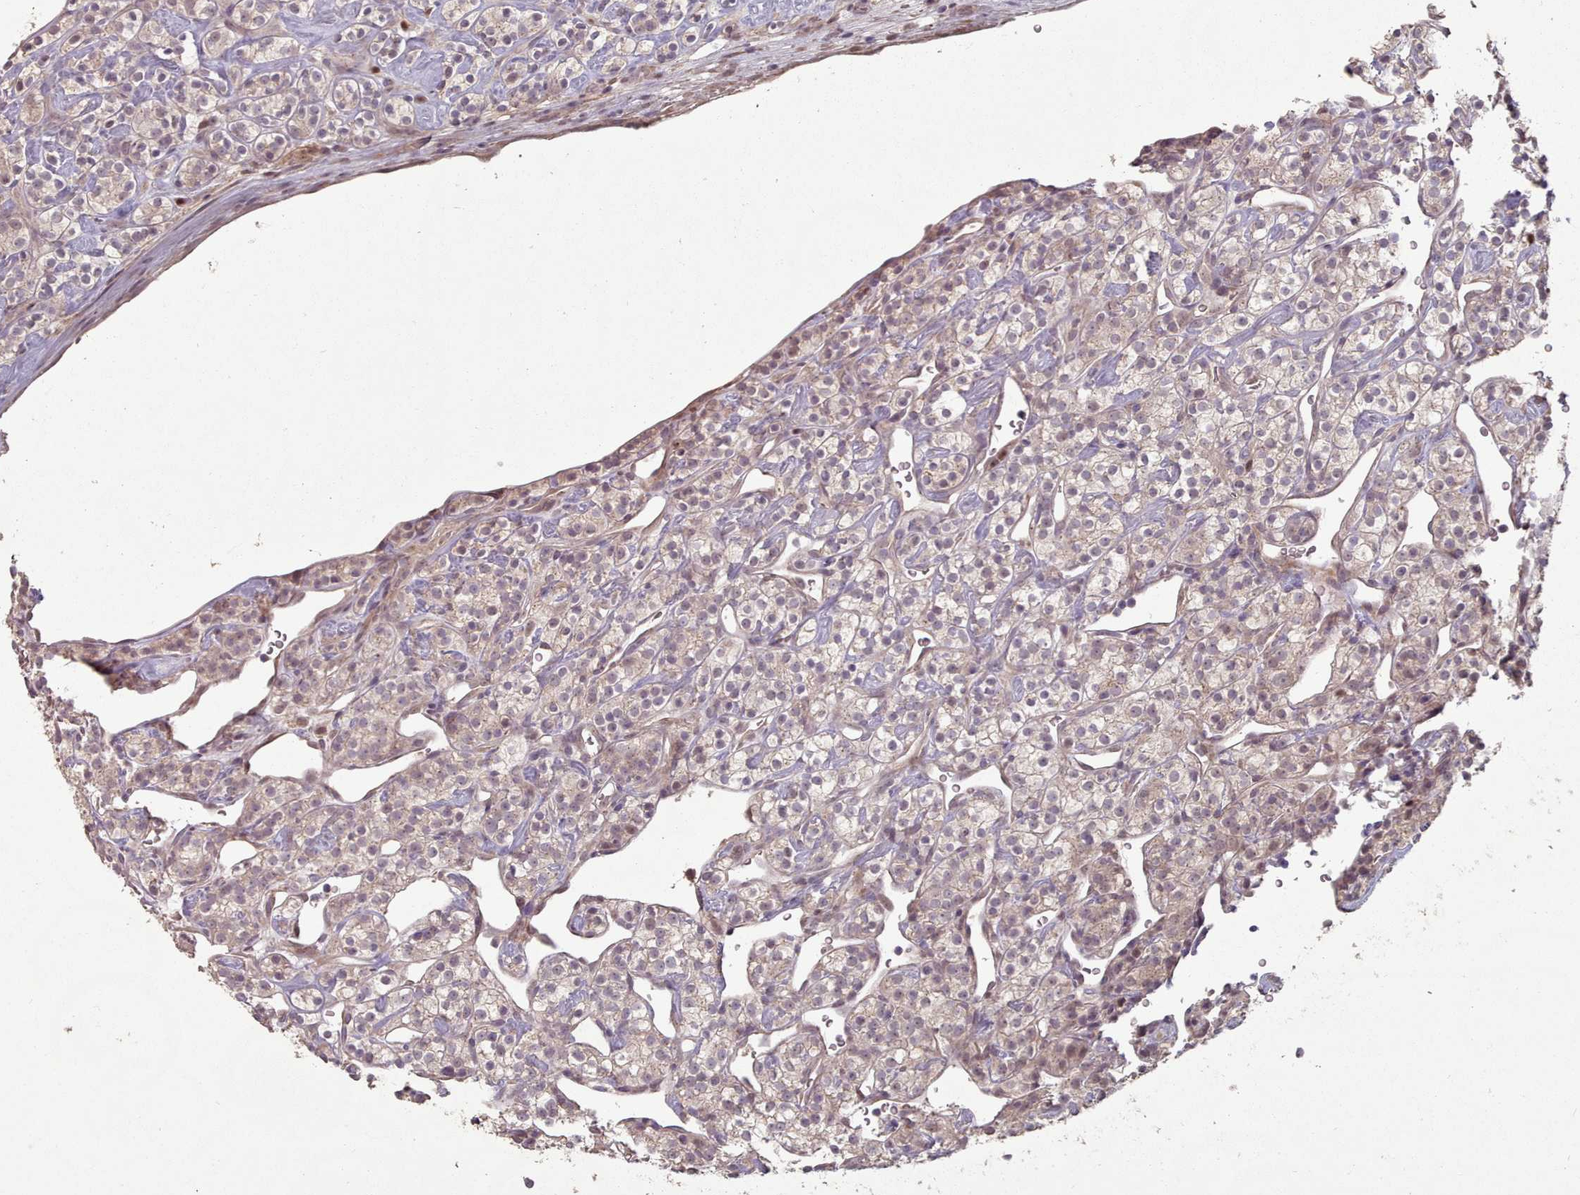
{"staining": {"intensity": "moderate", "quantity": "<25%", "location": "nuclear"}, "tissue": "renal cancer", "cell_type": "Tumor cells", "image_type": "cancer", "snomed": [{"axis": "morphology", "description": "Adenocarcinoma, NOS"}, {"axis": "topography", "description": "Kidney"}], "caption": "Approximately <25% of tumor cells in renal cancer (adenocarcinoma) show moderate nuclear protein positivity as visualized by brown immunohistochemical staining.", "gene": "ERCC6L", "patient": {"sex": "male", "age": 77}}